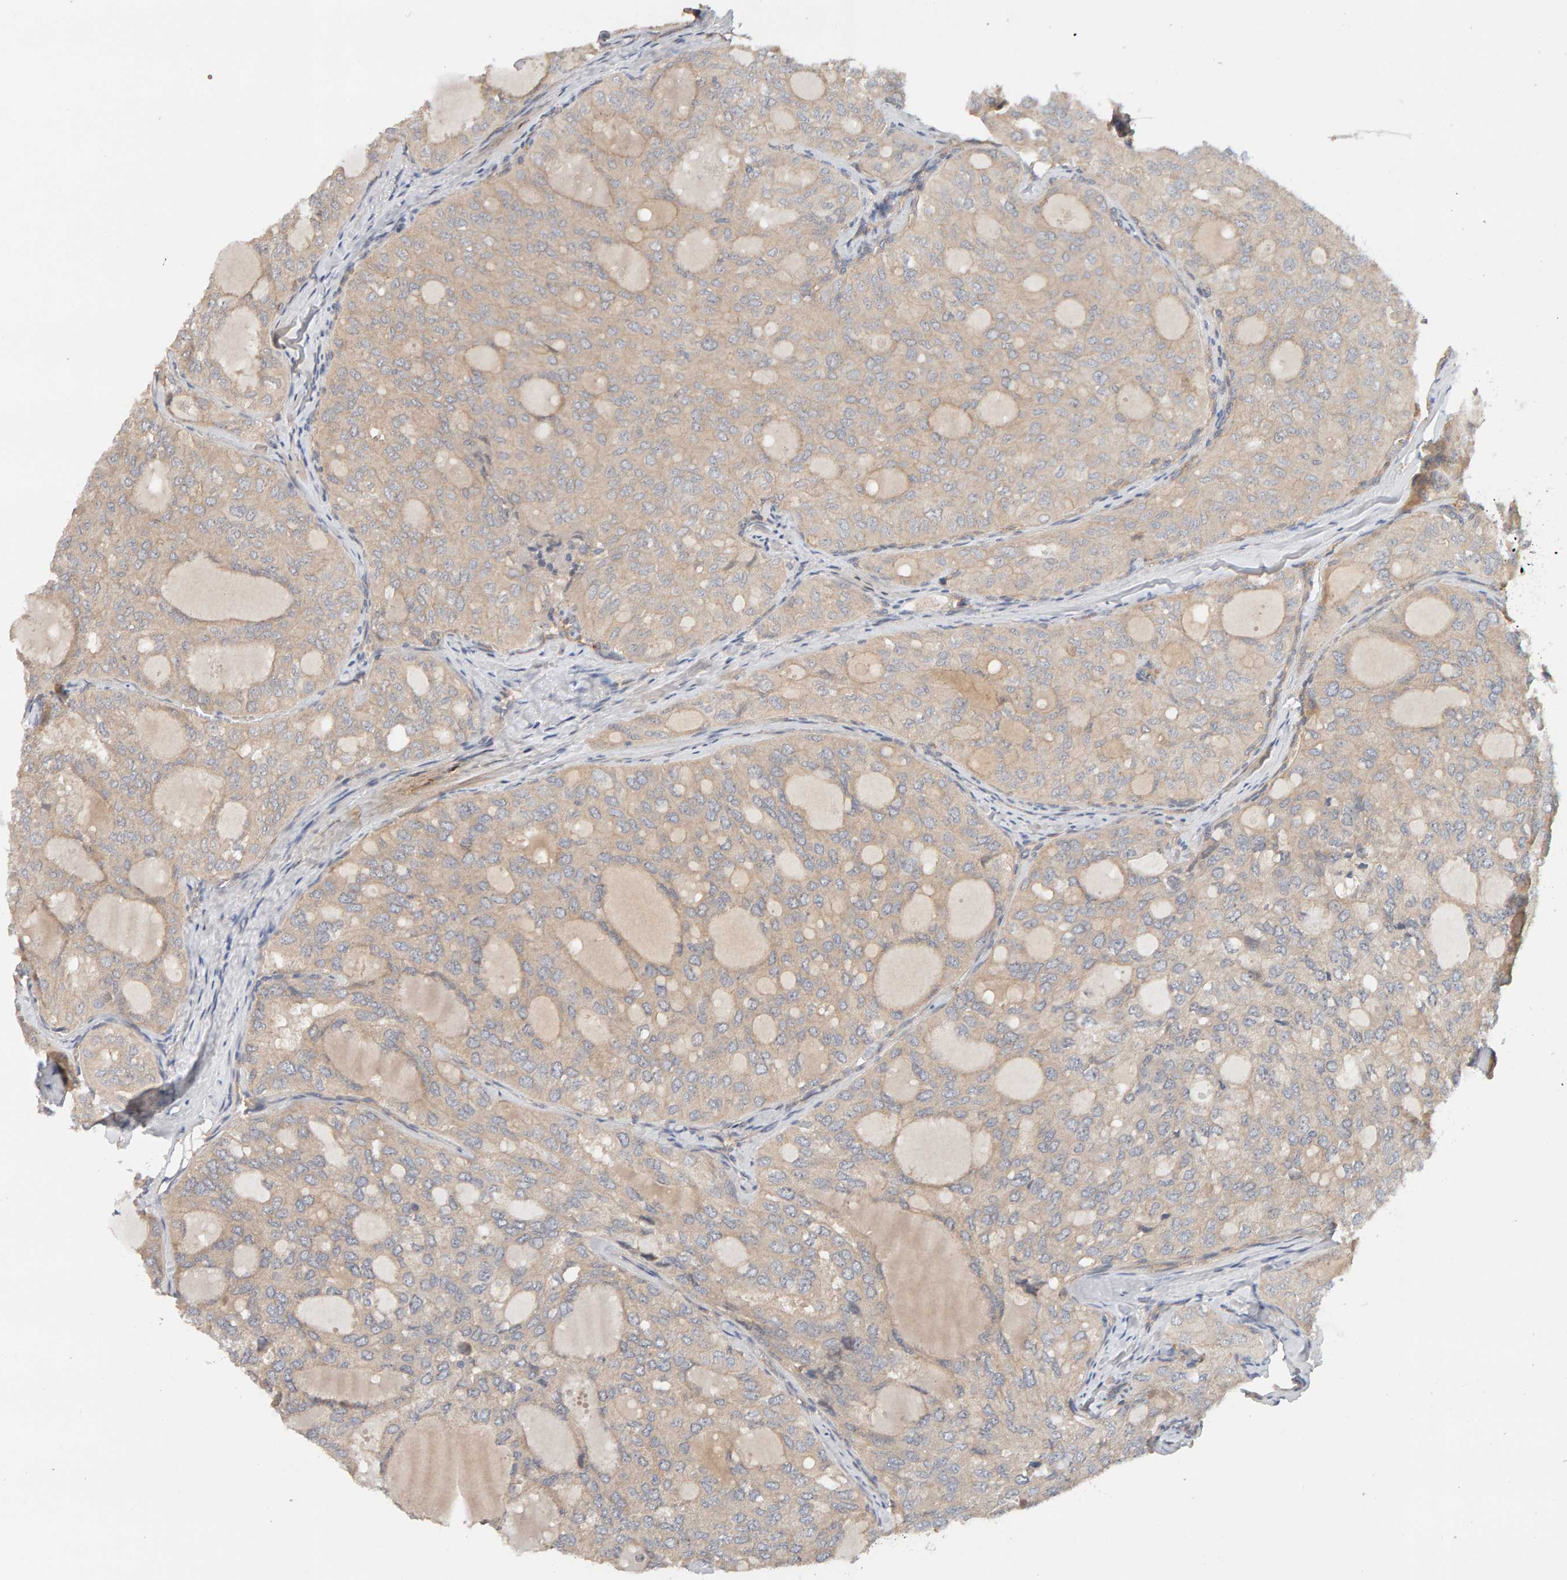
{"staining": {"intensity": "weak", "quantity": ">75%", "location": "cytoplasmic/membranous"}, "tissue": "thyroid cancer", "cell_type": "Tumor cells", "image_type": "cancer", "snomed": [{"axis": "morphology", "description": "Follicular adenoma carcinoma, NOS"}, {"axis": "topography", "description": "Thyroid gland"}], "caption": "Human follicular adenoma carcinoma (thyroid) stained with a brown dye demonstrates weak cytoplasmic/membranous positive staining in approximately >75% of tumor cells.", "gene": "PPP1R16A", "patient": {"sex": "male", "age": 75}}